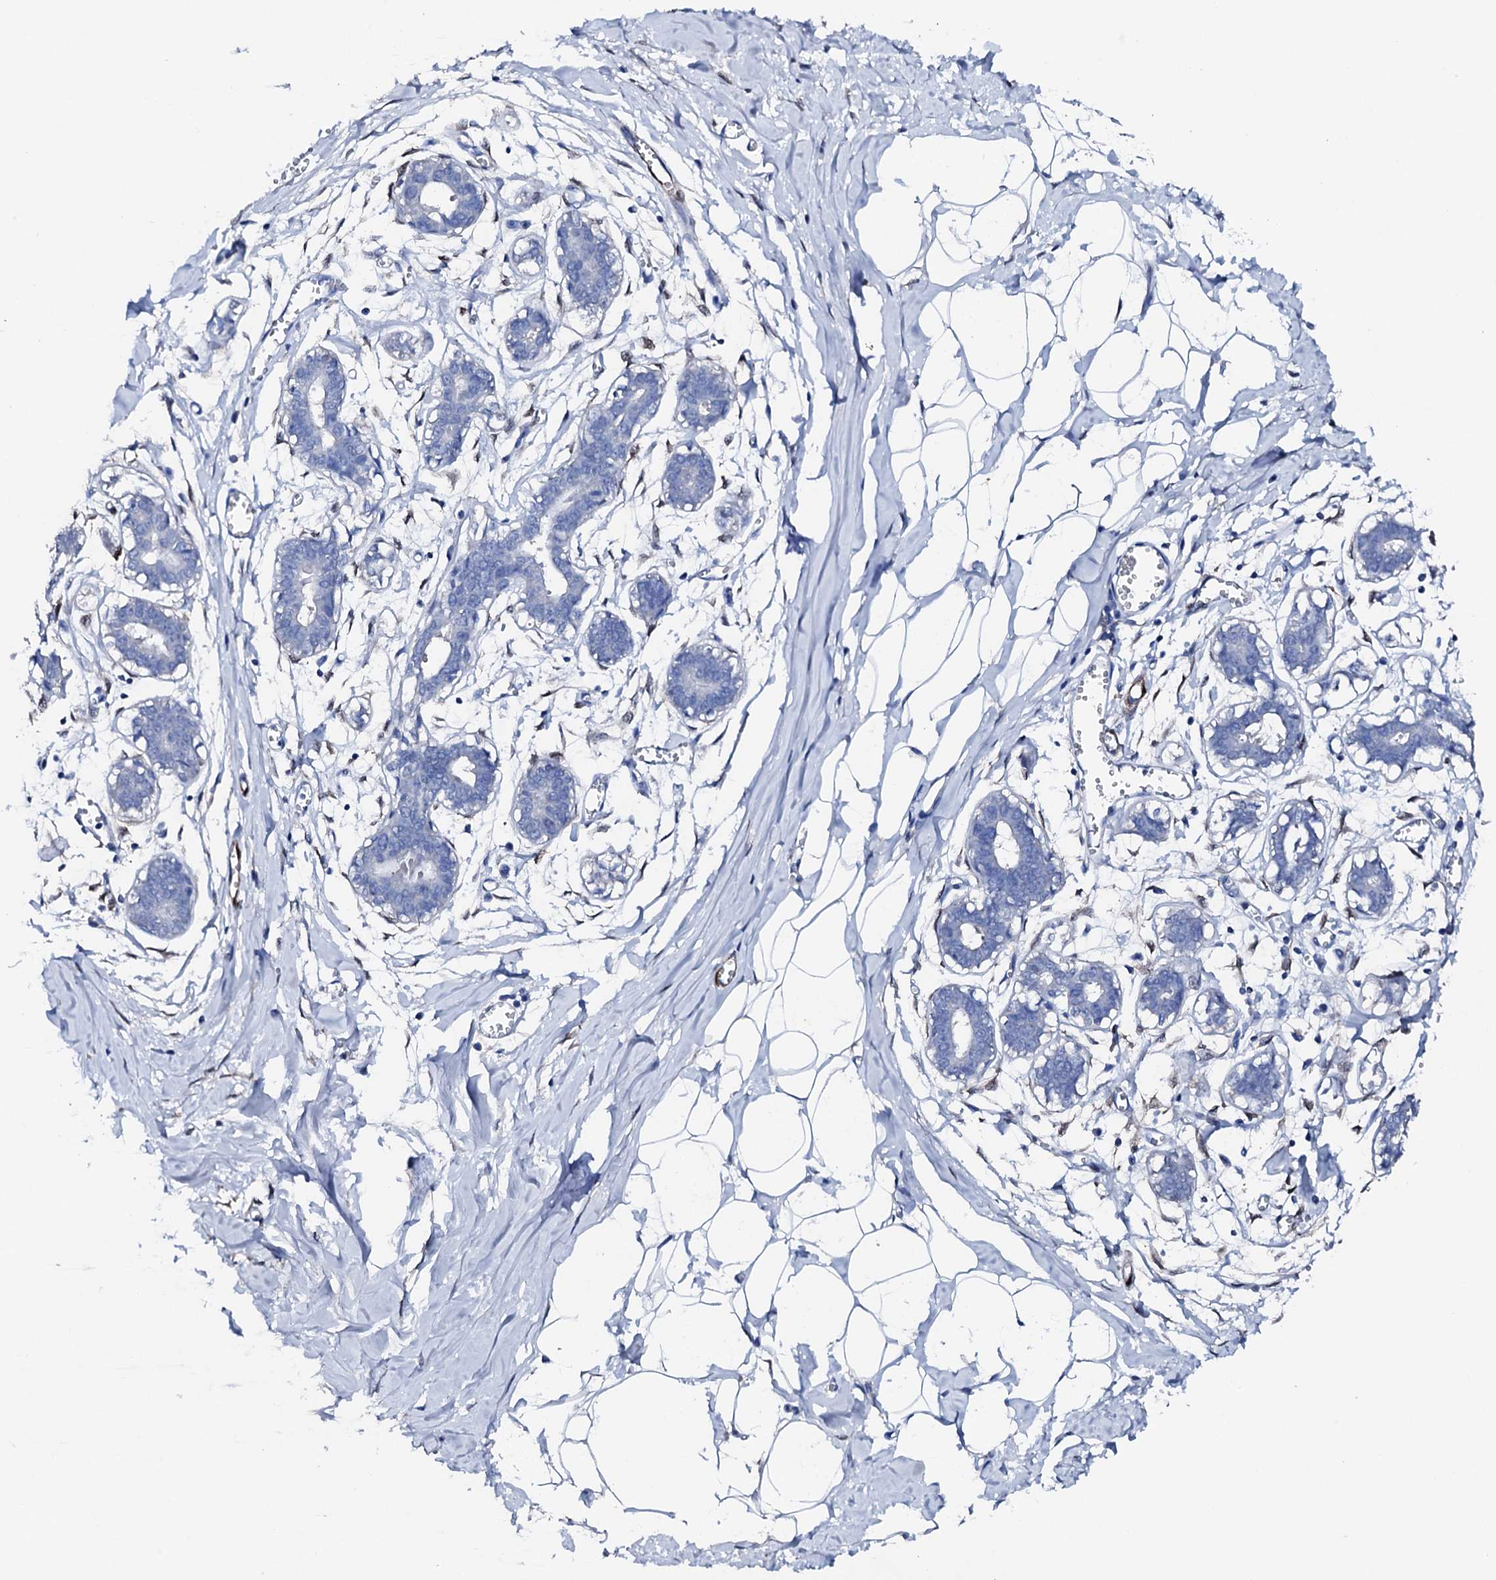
{"staining": {"intensity": "negative", "quantity": "none", "location": "none"}, "tissue": "breast", "cell_type": "Adipocytes", "image_type": "normal", "snomed": [{"axis": "morphology", "description": "Normal tissue, NOS"}, {"axis": "topography", "description": "Breast"}], "caption": "Histopathology image shows no protein expression in adipocytes of benign breast.", "gene": "NRIP2", "patient": {"sex": "female", "age": 27}}